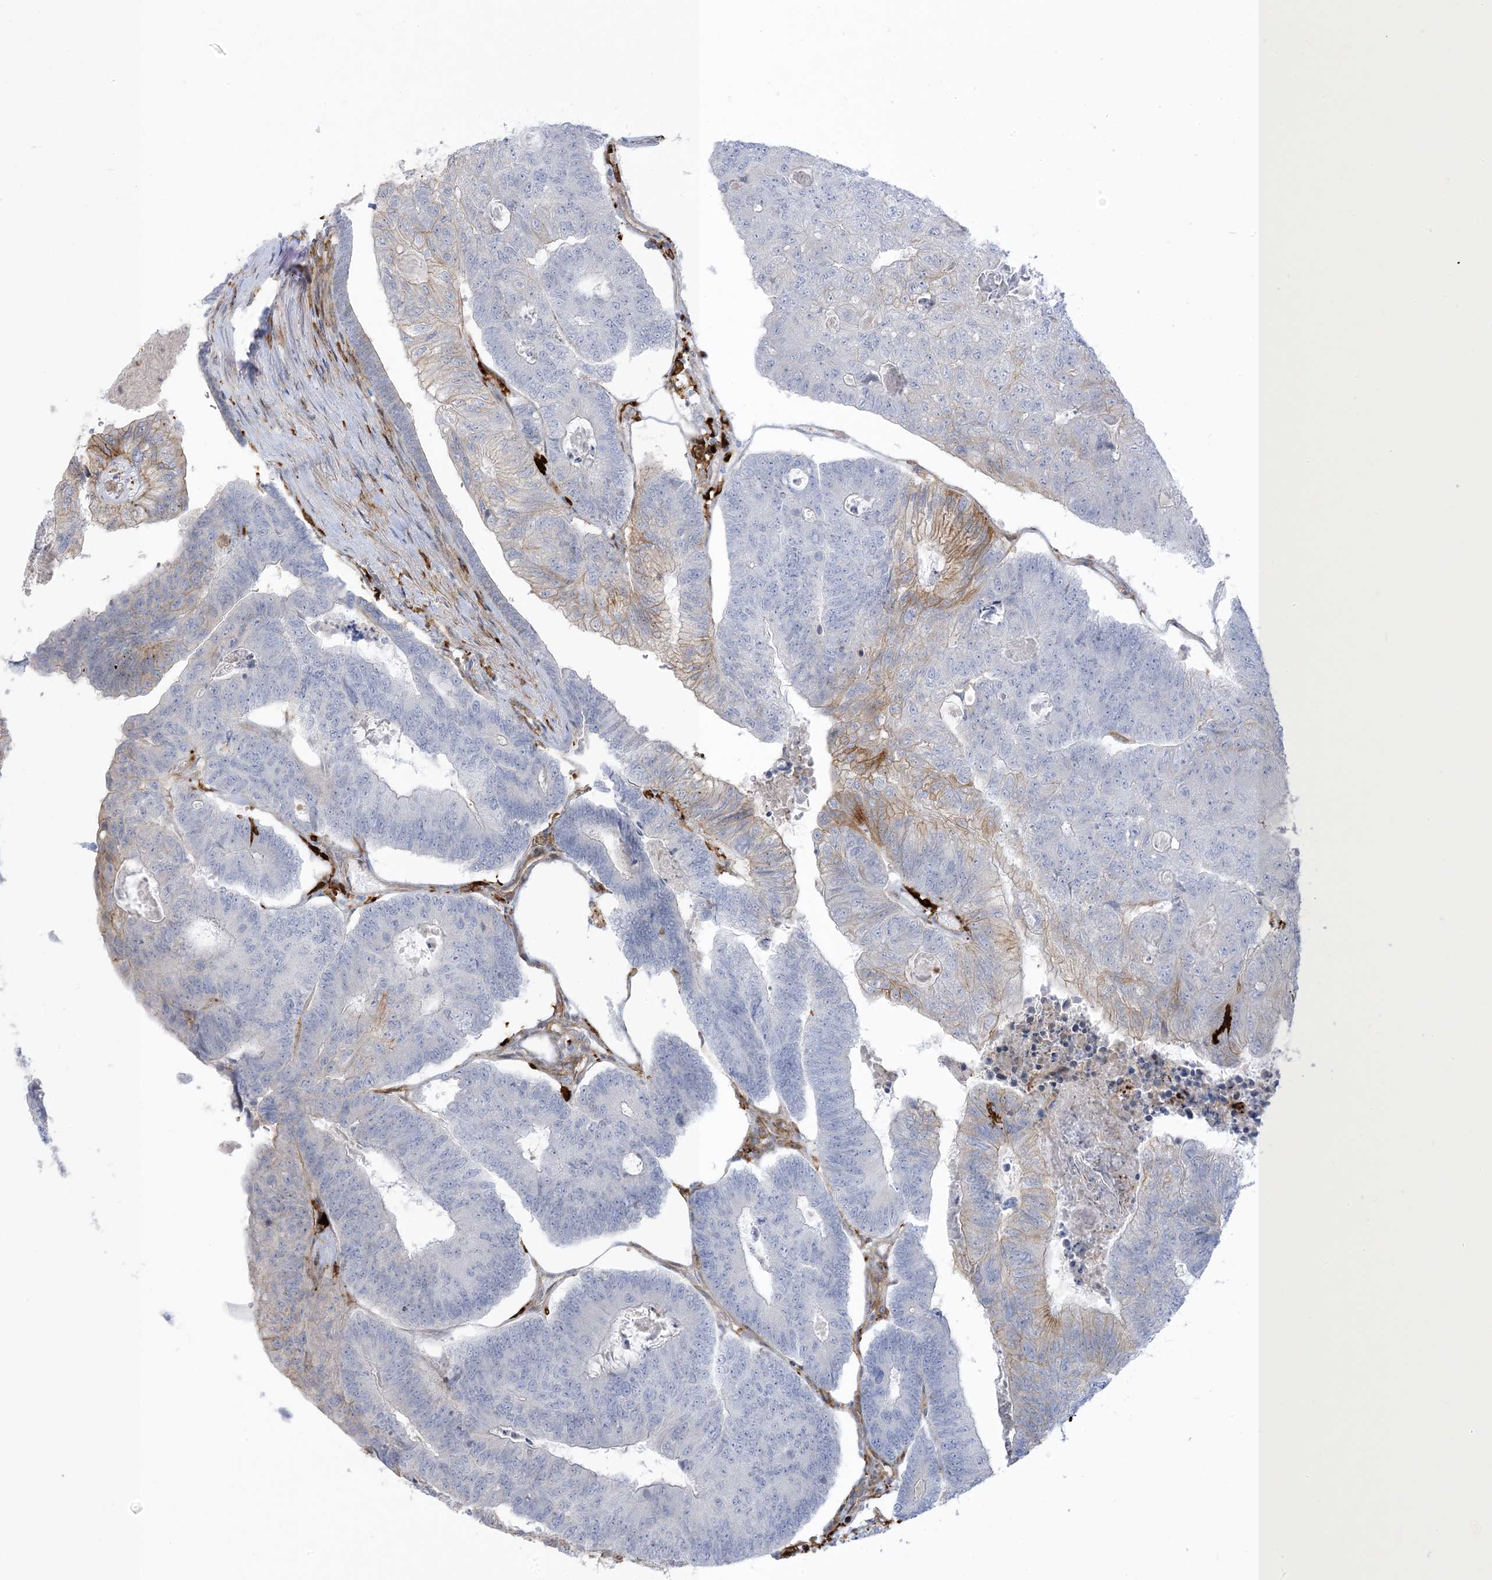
{"staining": {"intensity": "moderate", "quantity": "<25%", "location": "cytoplasmic/membranous"}, "tissue": "colorectal cancer", "cell_type": "Tumor cells", "image_type": "cancer", "snomed": [{"axis": "morphology", "description": "Adenocarcinoma, NOS"}, {"axis": "topography", "description": "Colon"}], "caption": "Immunohistochemical staining of adenocarcinoma (colorectal) reveals low levels of moderate cytoplasmic/membranous protein positivity in about <25% of tumor cells.", "gene": "ICMT", "patient": {"sex": "female", "age": 67}}